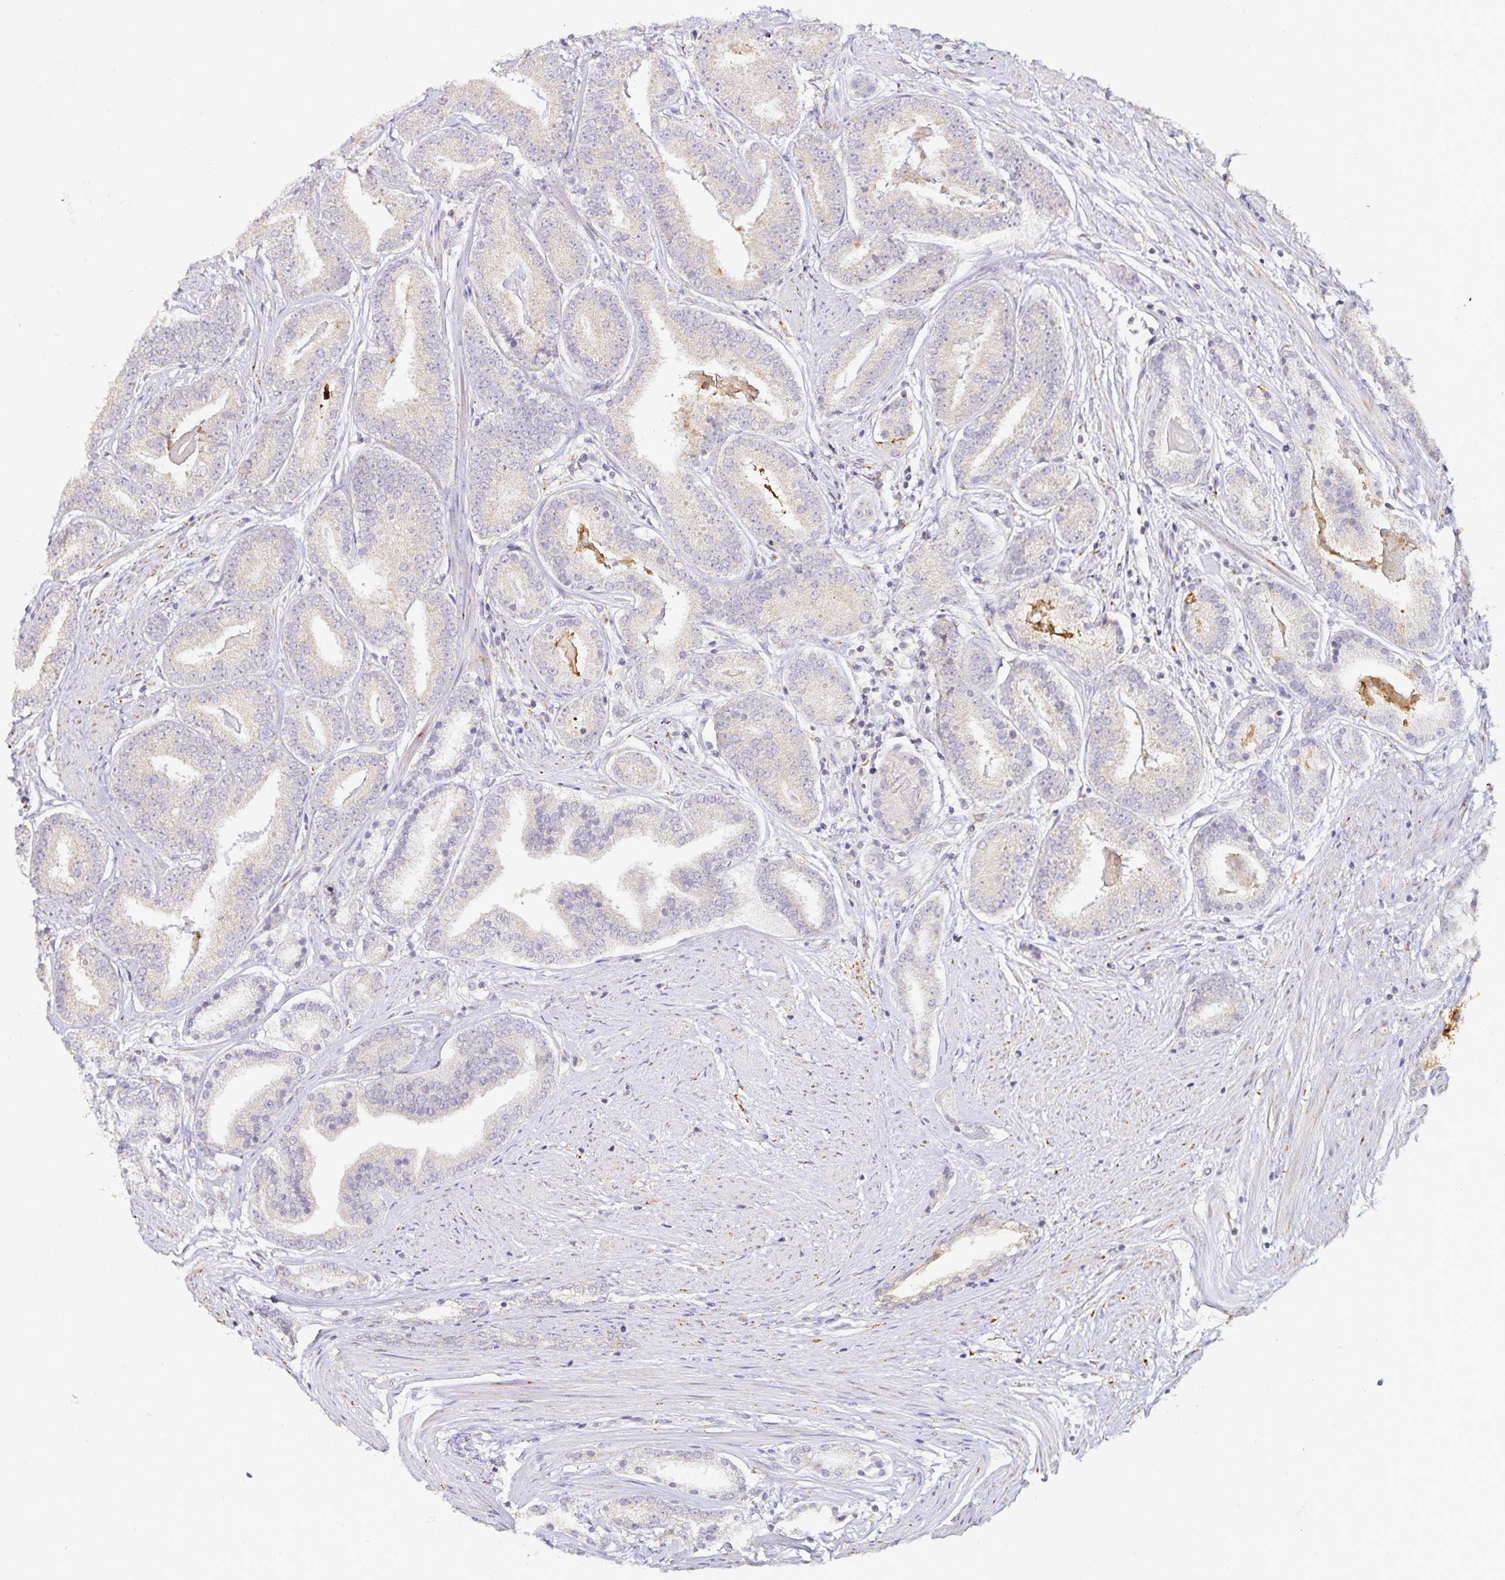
{"staining": {"intensity": "negative", "quantity": "none", "location": "none"}, "tissue": "prostate cancer", "cell_type": "Tumor cells", "image_type": "cancer", "snomed": [{"axis": "morphology", "description": "Adenocarcinoma, High grade"}, {"axis": "topography", "description": "Prostate"}], "caption": "Immunohistochemistry image of human prostate high-grade adenocarcinoma stained for a protein (brown), which demonstrates no positivity in tumor cells. (Stains: DAB immunohistochemistry (IHC) with hematoxylin counter stain, Microscopy: brightfield microscopy at high magnification).", "gene": "GP2", "patient": {"sex": "male", "age": 63}}